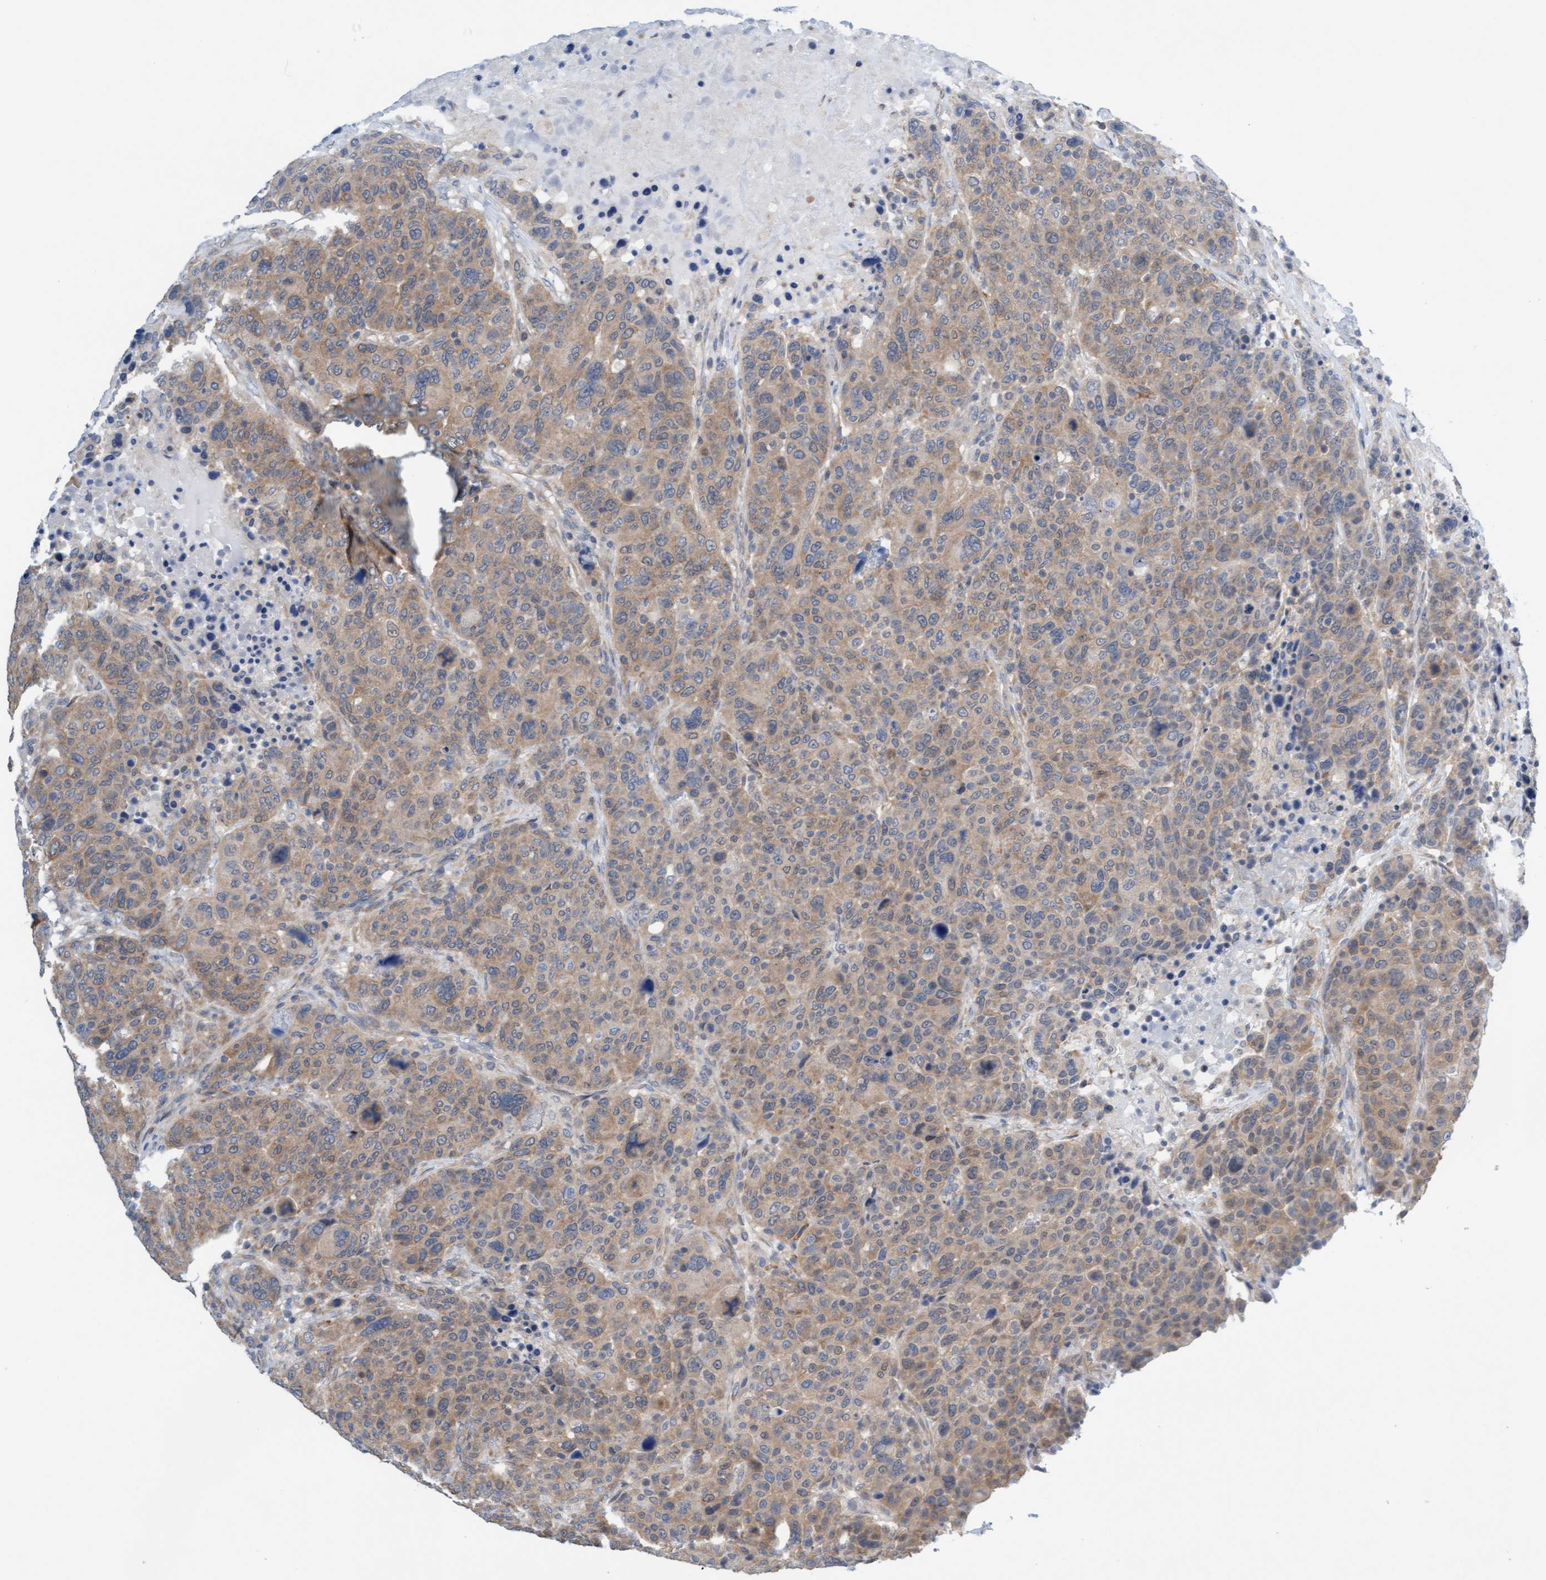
{"staining": {"intensity": "weak", "quantity": ">75%", "location": "cytoplasmic/membranous"}, "tissue": "breast cancer", "cell_type": "Tumor cells", "image_type": "cancer", "snomed": [{"axis": "morphology", "description": "Duct carcinoma"}, {"axis": "topography", "description": "Breast"}], "caption": "Weak cytoplasmic/membranous positivity for a protein is appreciated in approximately >75% of tumor cells of invasive ductal carcinoma (breast) using immunohistochemistry.", "gene": "AMZ2", "patient": {"sex": "female", "age": 37}}